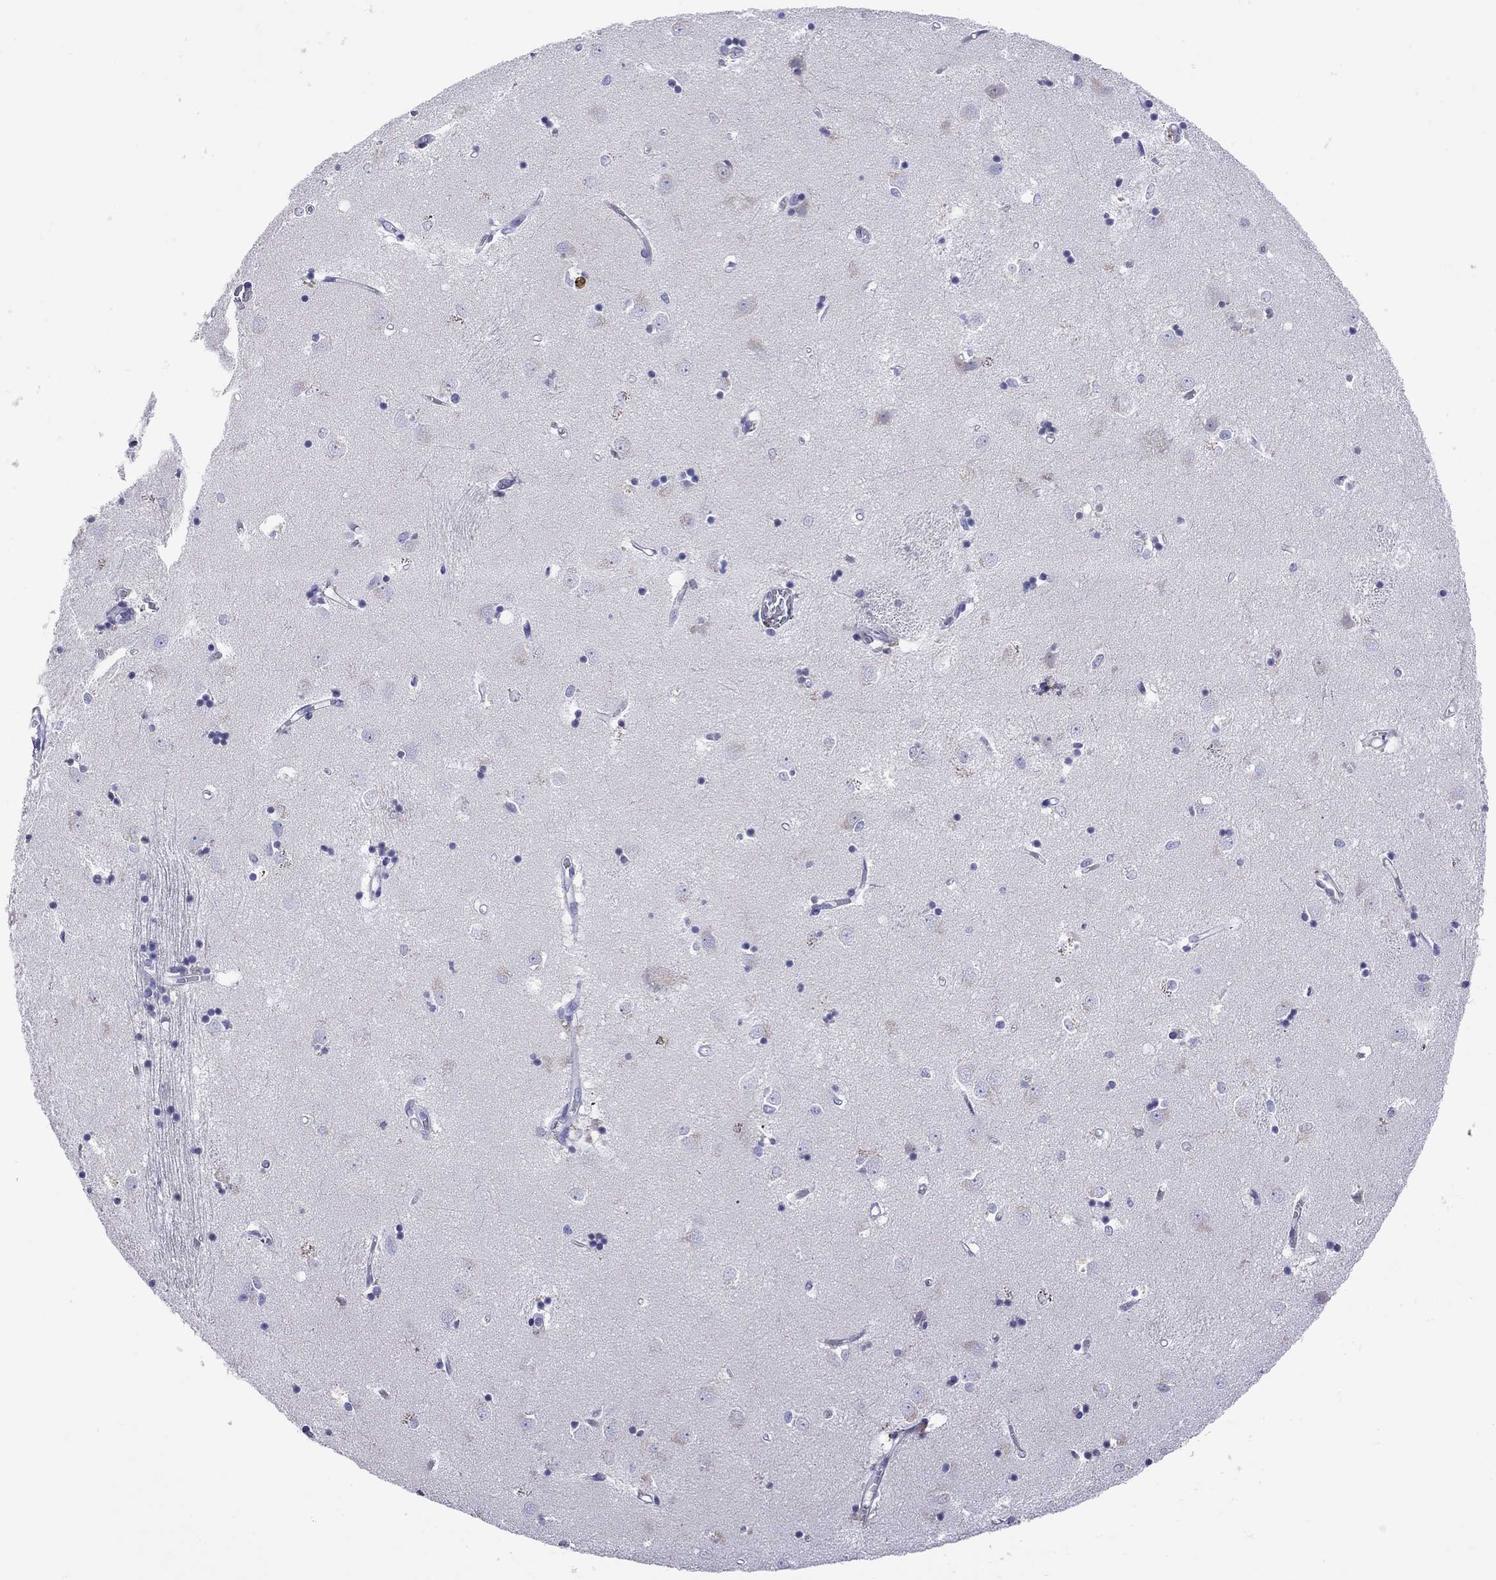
{"staining": {"intensity": "negative", "quantity": "none", "location": "none"}, "tissue": "caudate", "cell_type": "Glial cells", "image_type": "normal", "snomed": [{"axis": "morphology", "description": "Normal tissue, NOS"}, {"axis": "topography", "description": "Lateral ventricle wall"}], "caption": "DAB immunohistochemical staining of normal human caudate shows no significant staining in glial cells.", "gene": "SERPINA3", "patient": {"sex": "male", "age": 54}}